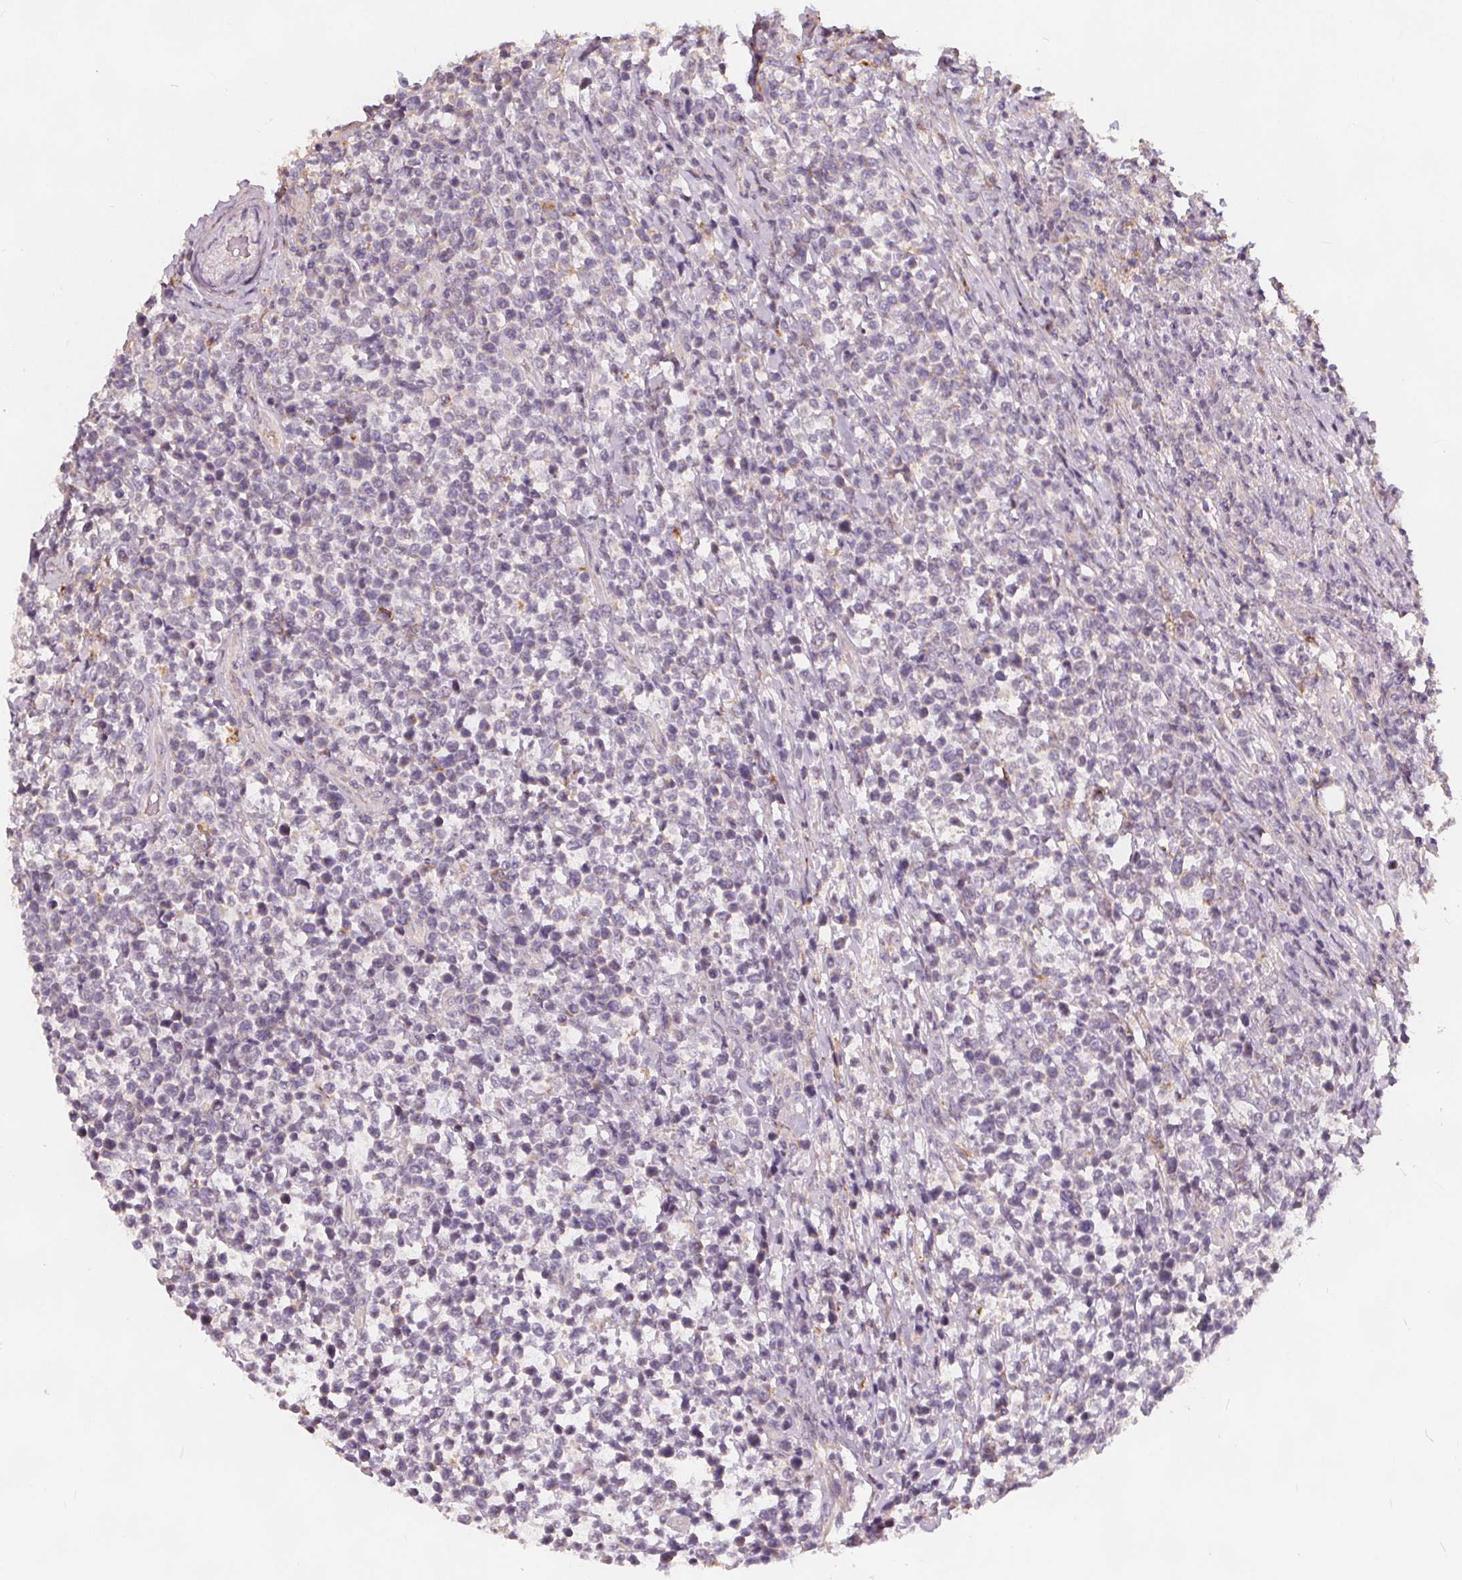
{"staining": {"intensity": "negative", "quantity": "none", "location": "none"}, "tissue": "lymphoma", "cell_type": "Tumor cells", "image_type": "cancer", "snomed": [{"axis": "morphology", "description": "Malignant lymphoma, non-Hodgkin's type, High grade"}, {"axis": "topography", "description": "Soft tissue"}], "caption": "The immunohistochemistry (IHC) histopathology image has no significant expression in tumor cells of lymphoma tissue. Brightfield microscopy of immunohistochemistry (IHC) stained with DAB (brown) and hematoxylin (blue), captured at high magnification.", "gene": "DRC3", "patient": {"sex": "female", "age": 56}}